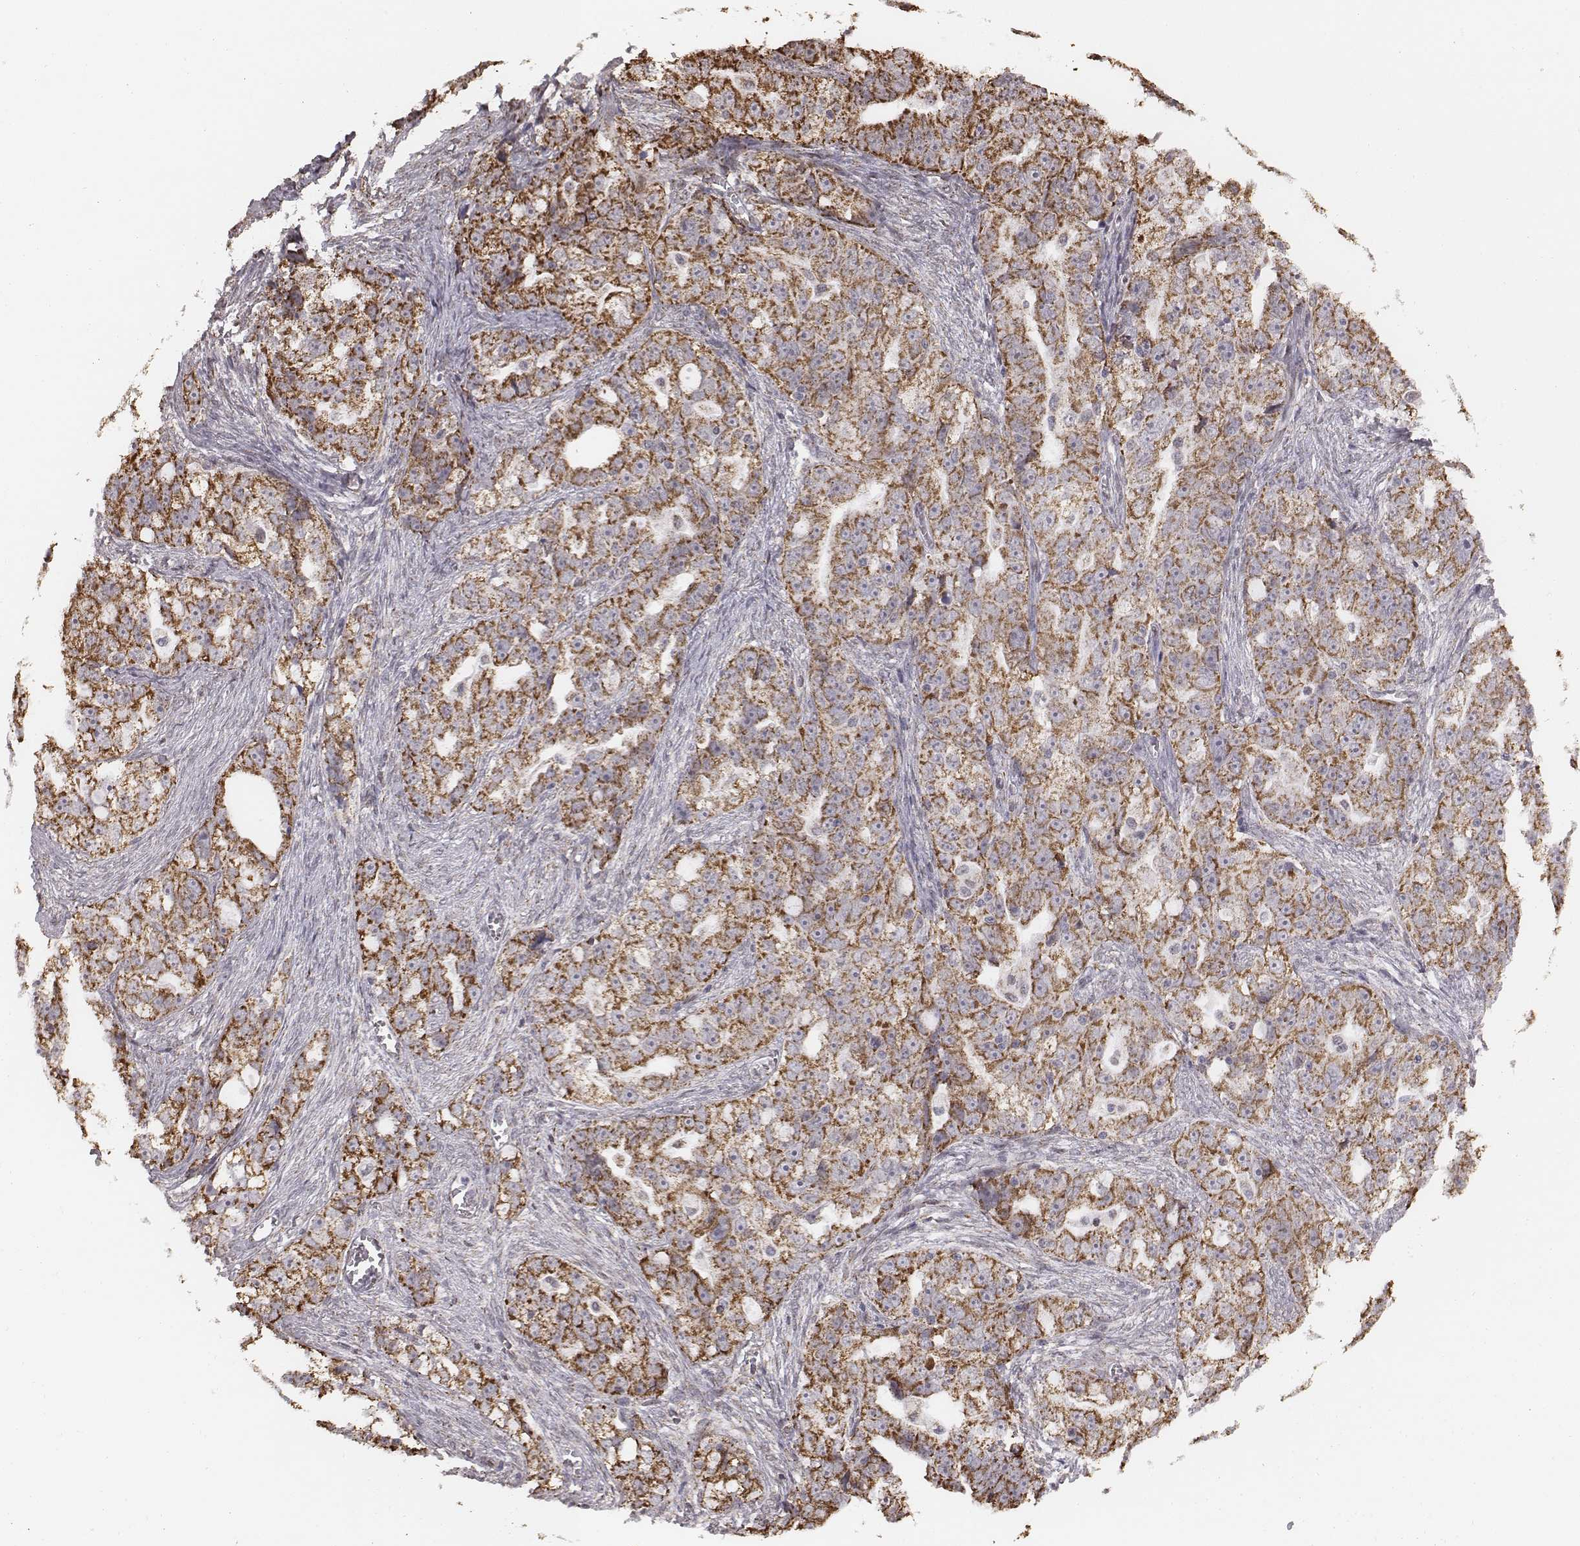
{"staining": {"intensity": "strong", "quantity": "25%-75%", "location": "cytoplasmic/membranous"}, "tissue": "ovarian cancer", "cell_type": "Tumor cells", "image_type": "cancer", "snomed": [{"axis": "morphology", "description": "Cystadenocarcinoma, serous, NOS"}, {"axis": "topography", "description": "Ovary"}], "caption": "About 25%-75% of tumor cells in ovarian cancer exhibit strong cytoplasmic/membranous protein positivity as visualized by brown immunohistochemical staining.", "gene": "ACOT2", "patient": {"sex": "female", "age": 51}}